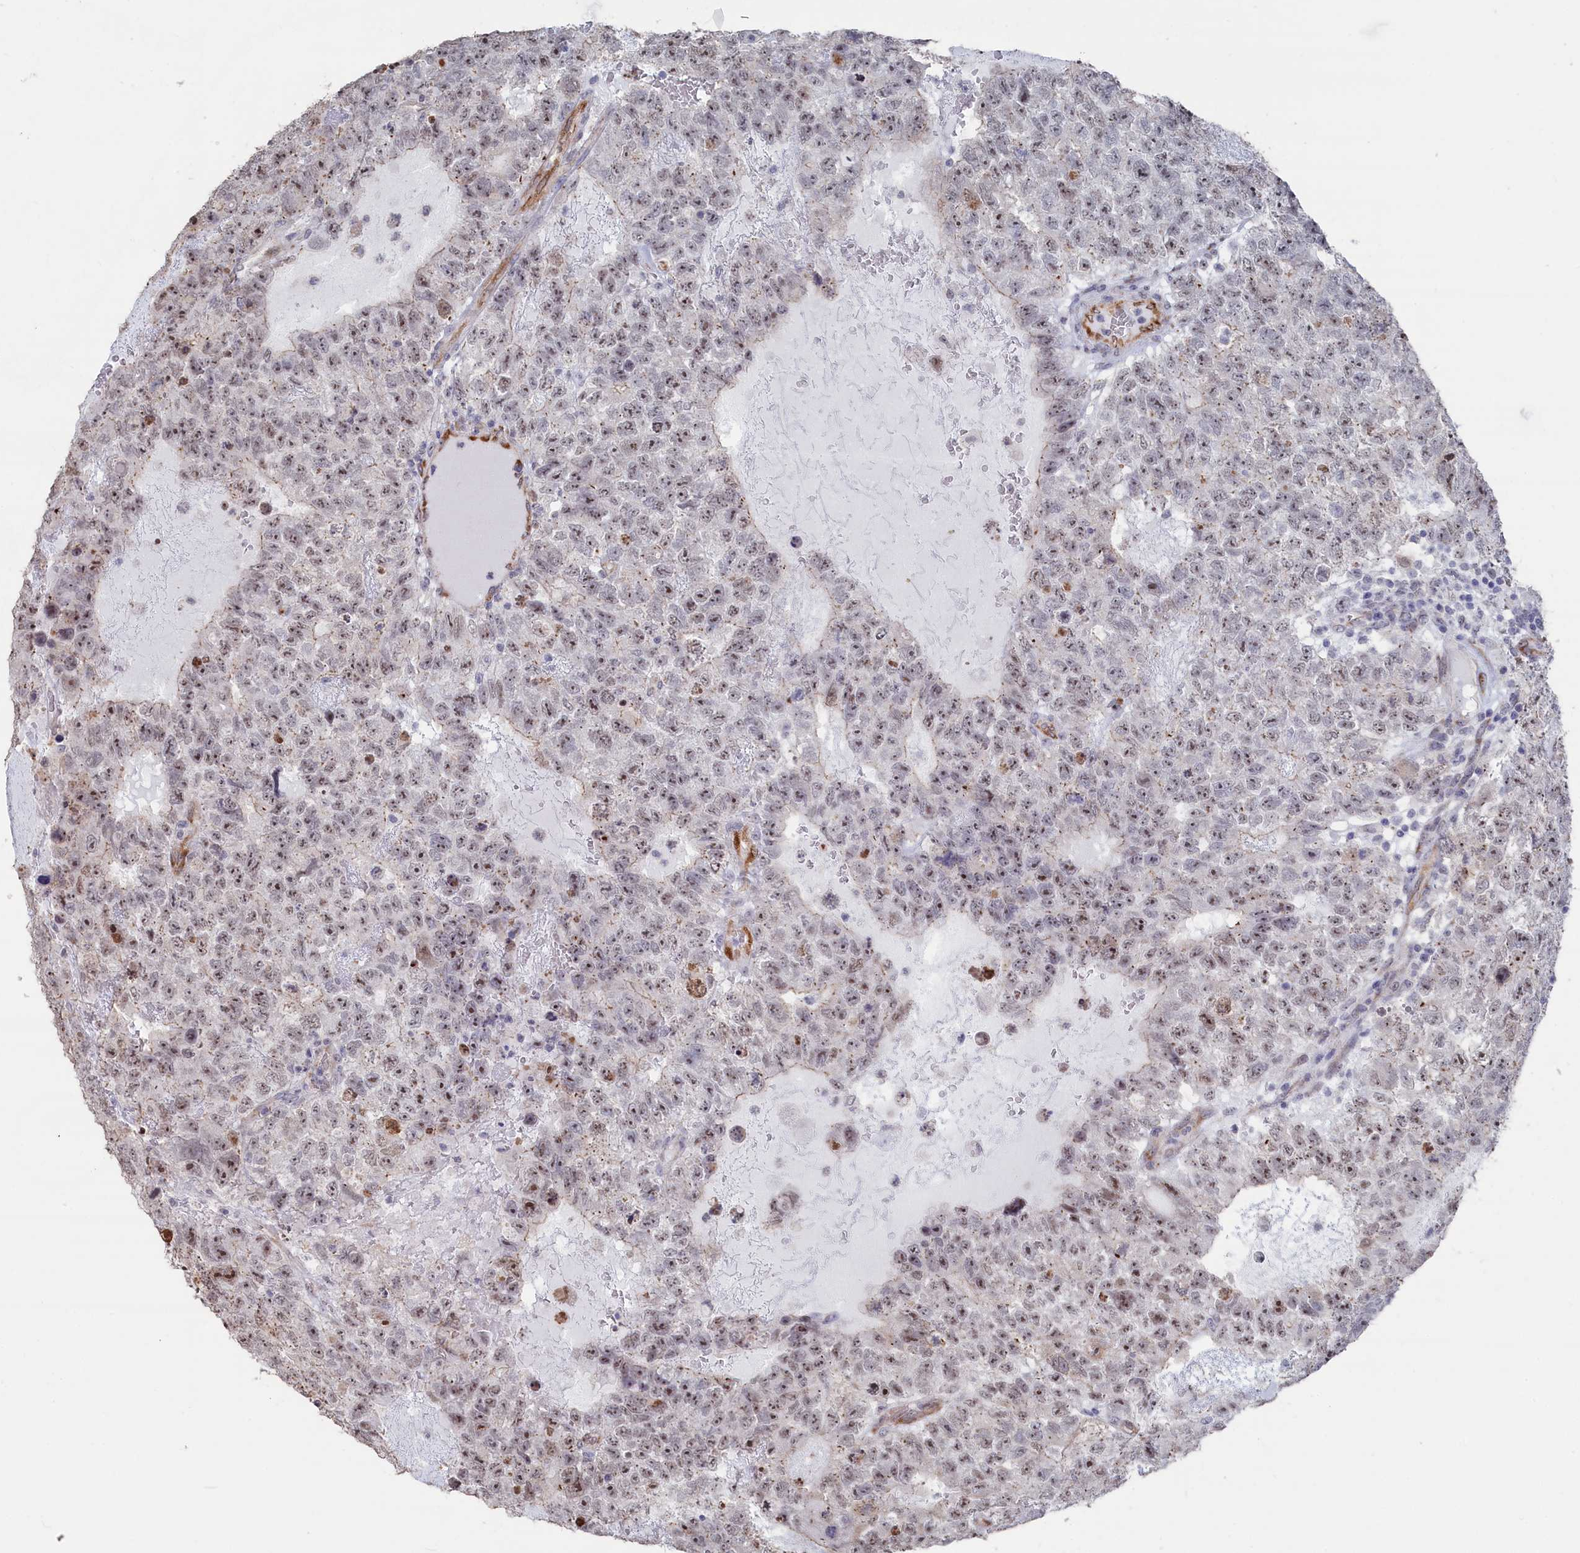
{"staining": {"intensity": "weak", "quantity": ">75%", "location": "nuclear"}, "tissue": "testis cancer", "cell_type": "Tumor cells", "image_type": "cancer", "snomed": [{"axis": "morphology", "description": "Carcinoma, Embryonal, NOS"}, {"axis": "topography", "description": "Testis"}], "caption": "Testis cancer stained for a protein (brown) shows weak nuclear positive staining in about >75% of tumor cells.", "gene": "SEMG2", "patient": {"sex": "male", "age": 26}}